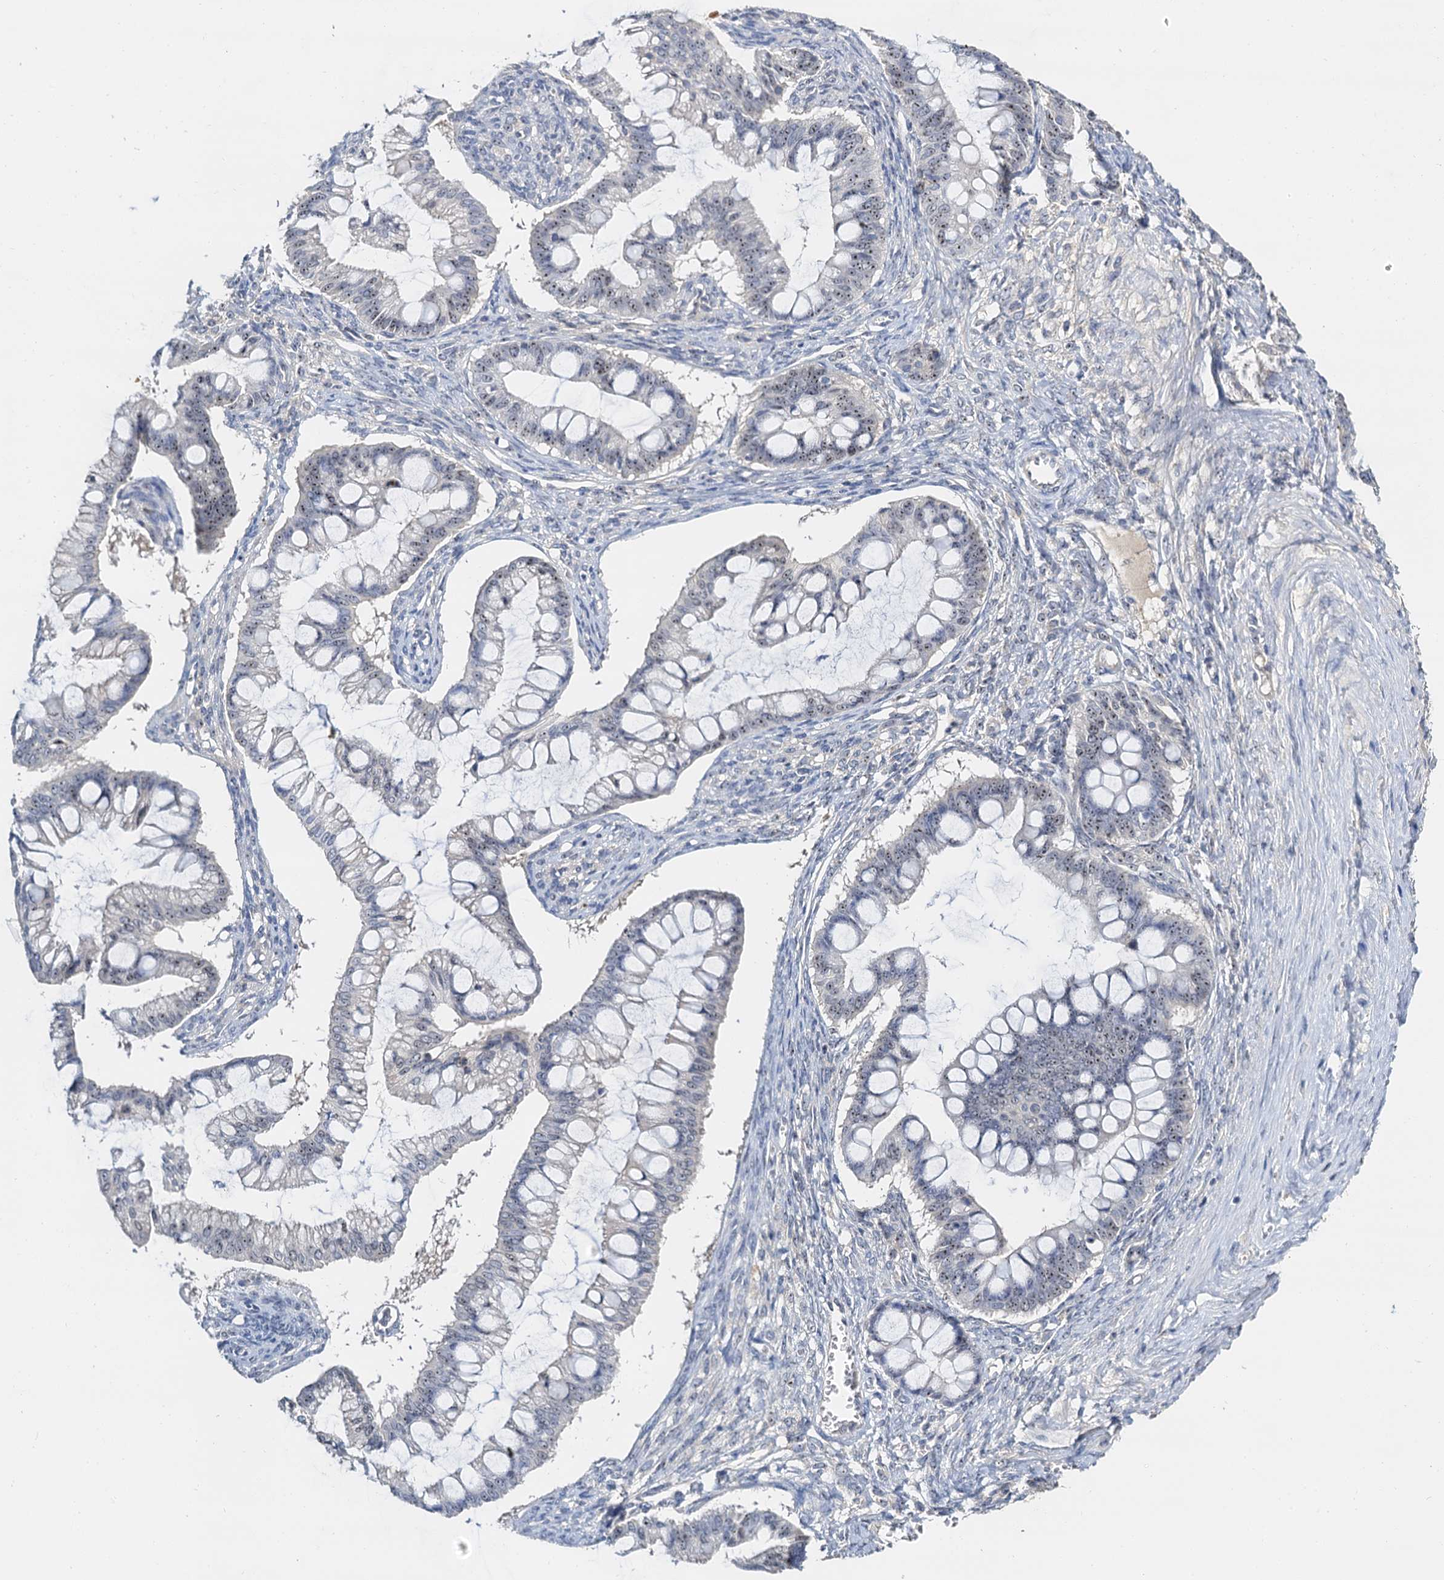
{"staining": {"intensity": "weak", "quantity": "25%-75%", "location": "nuclear"}, "tissue": "ovarian cancer", "cell_type": "Tumor cells", "image_type": "cancer", "snomed": [{"axis": "morphology", "description": "Cystadenocarcinoma, mucinous, NOS"}, {"axis": "topography", "description": "Ovary"}], "caption": "Weak nuclear positivity is seen in approximately 25%-75% of tumor cells in ovarian mucinous cystadenocarcinoma. Nuclei are stained in blue.", "gene": "NOP2", "patient": {"sex": "female", "age": 73}}